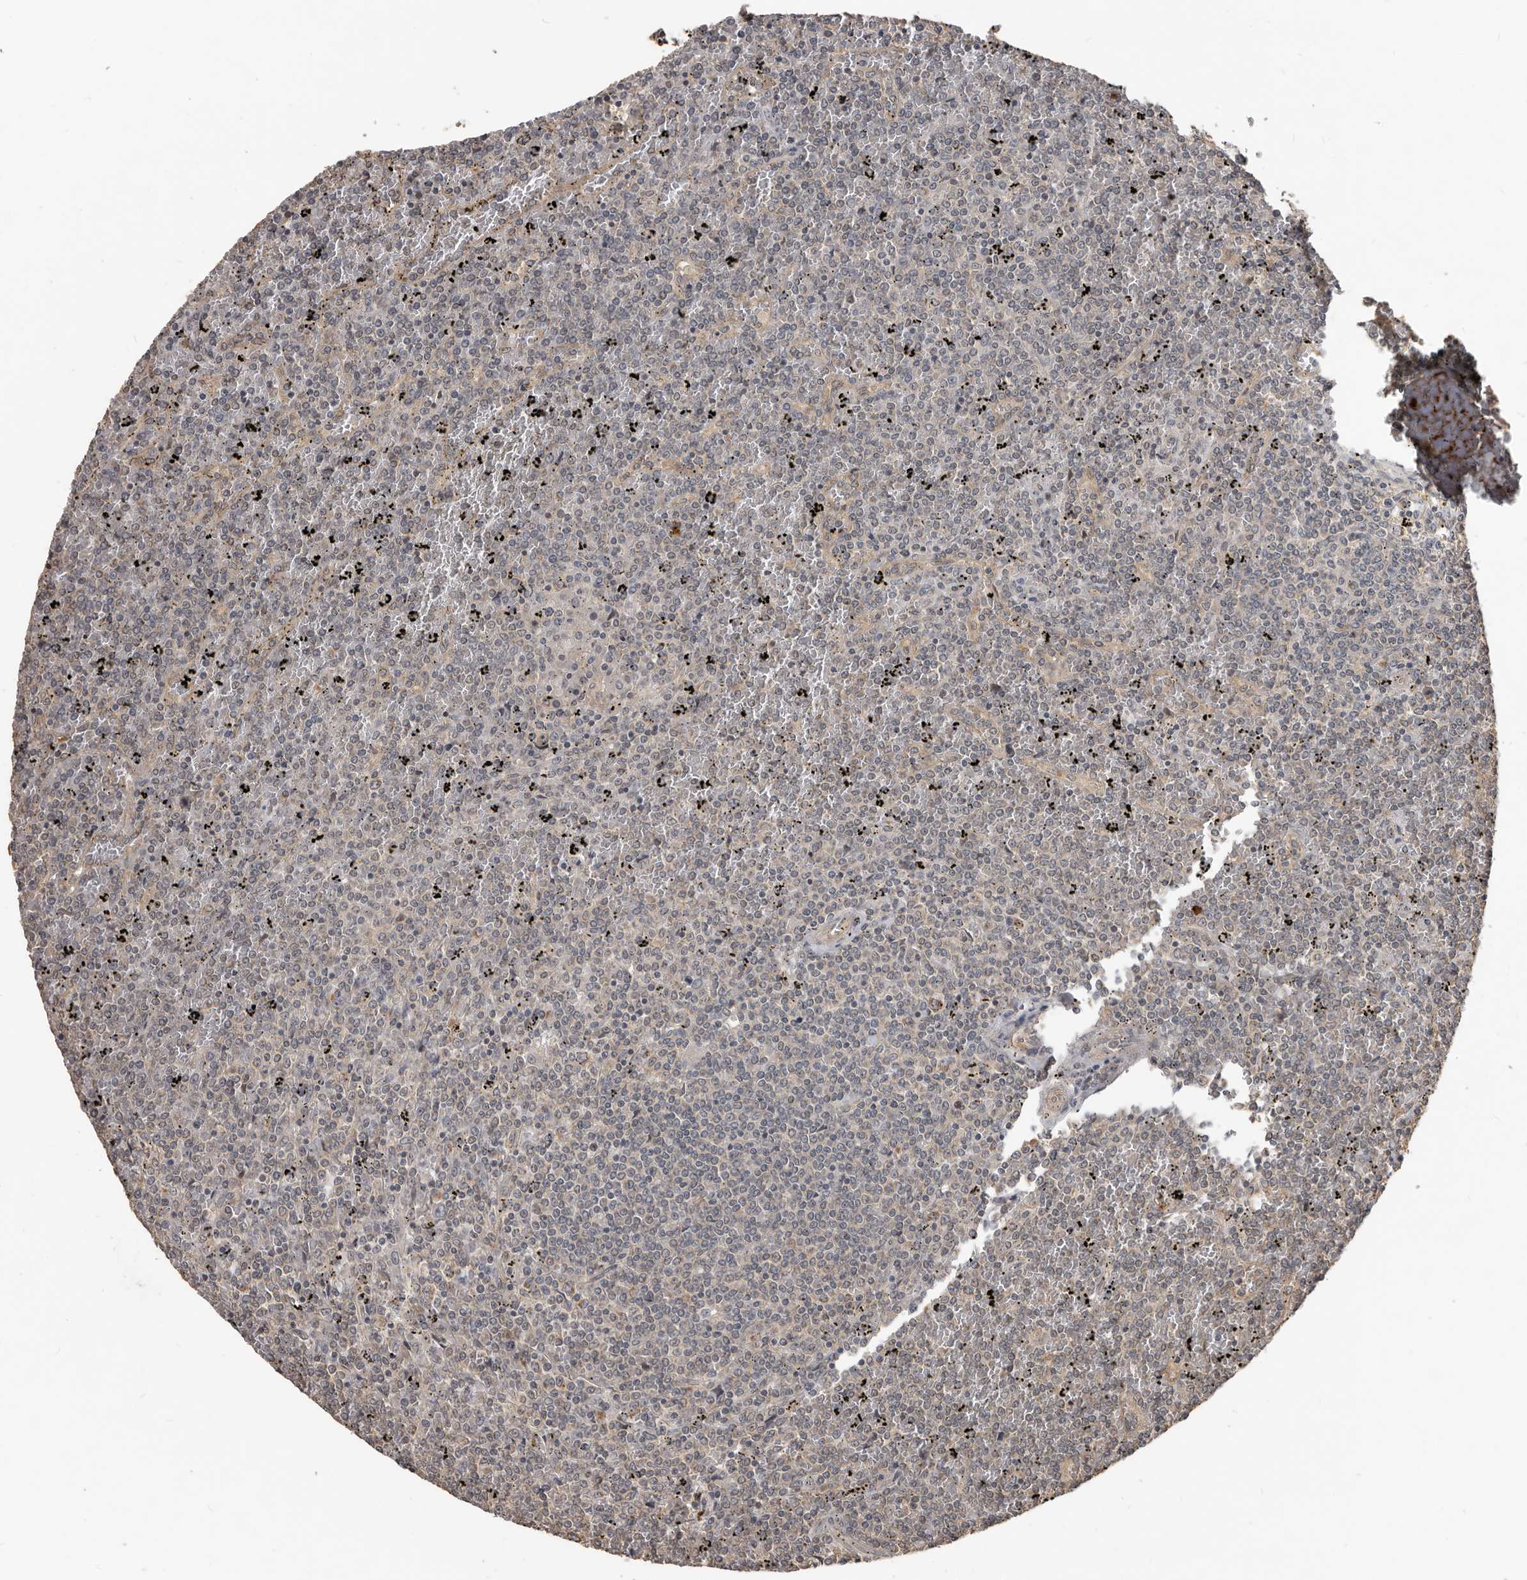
{"staining": {"intensity": "negative", "quantity": "none", "location": "none"}, "tissue": "lymphoma", "cell_type": "Tumor cells", "image_type": "cancer", "snomed": [{"axis": "morphology", "description": "Malignant lymphoma, non-Hodgkin's type, Low grade"}, {"axis": "topography", "description": "Spleen"}], "caption": "IHC image of human malignant lymphoma, non-Hodgkin's type (low-grade) stained for a protein (brown), which exhibits no staining in tumor cells.", "gene": "BAMBI", "patient": {"sex": "female", "age": 19}}